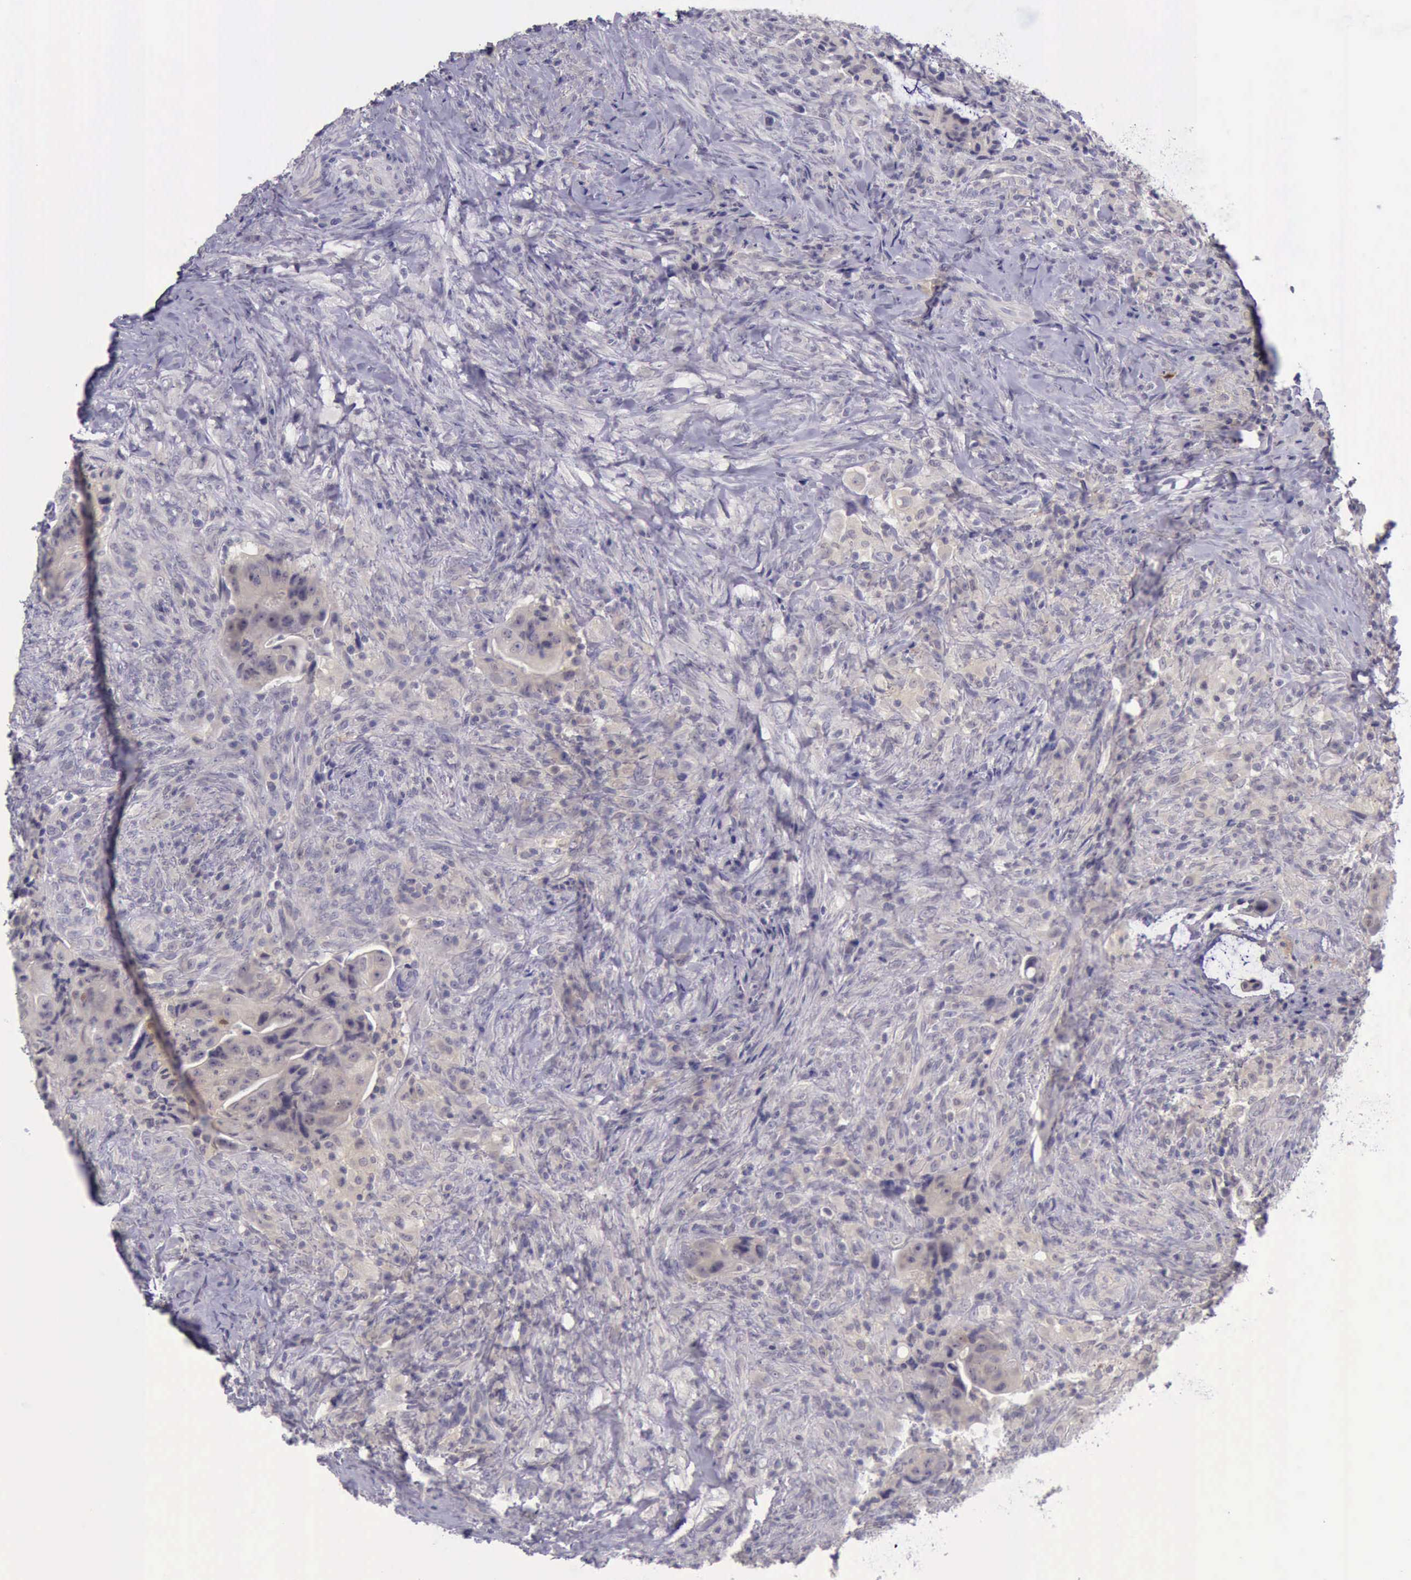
{"staining": {"intensity": "weak", "quantity": ">75%", "location": "cytoplasmic/membranous"}, "tissue": "colorectal cancer", "cell_type": "Tumor cells", "image_type": "cancer", "snomed": [{"axis": "morphology", "description": "Adenocarcinoma, NOS"}, {"axis": "topography", "description": "Rectum"}], "caption": "IHC (DAB) staining of human adenocarcinoma (colorectal) displays weak cytoplasmic/membranous protein staining in about >75% of tumor cells. Using DAB (brown) and hematoxylin (blue) stains, captured at high magnification using brightfield microscopy.", "gene": "ARNT2", "patient": {"sex": "female", "age": 71}}